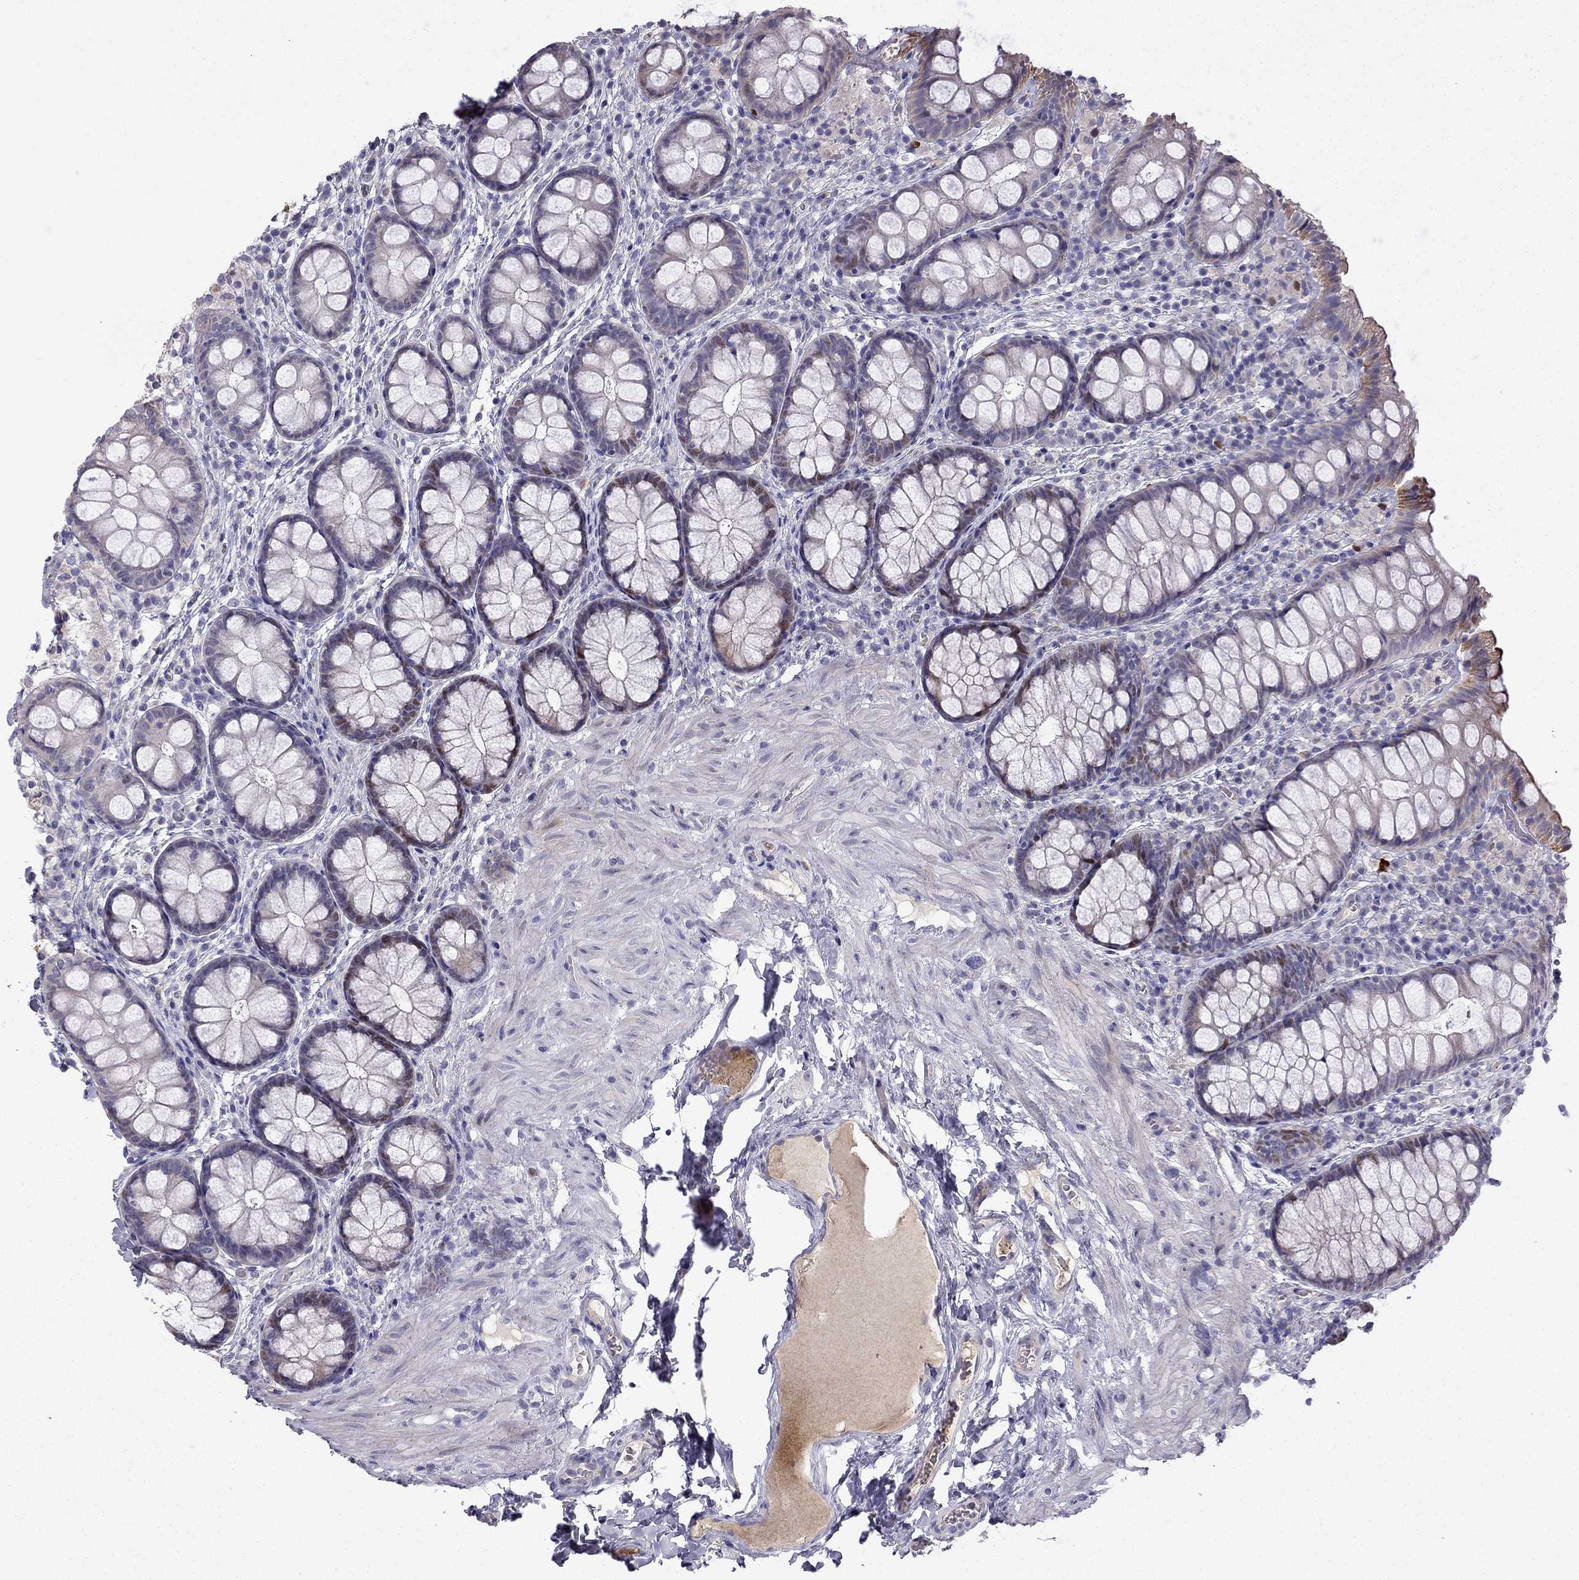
{"staining": {"intensity": "negative", "quantity": "none", "location": "none"}, "tissue": "colon", "cell_type": "Endothelial cells", "image_type": "normal", "snomed": [{"axis": "morphology", "description": "Normal tissue, NOS"}, {"axis": "topography", "description": "Colon"}], "caption": "High power microscopy photomicrograph of an IHC photomicrograph of normal colon, revealing no significant positivity in endothelial cells.", "gene": "UHRF1", "patient": {"sex": "female", "age": 86}}